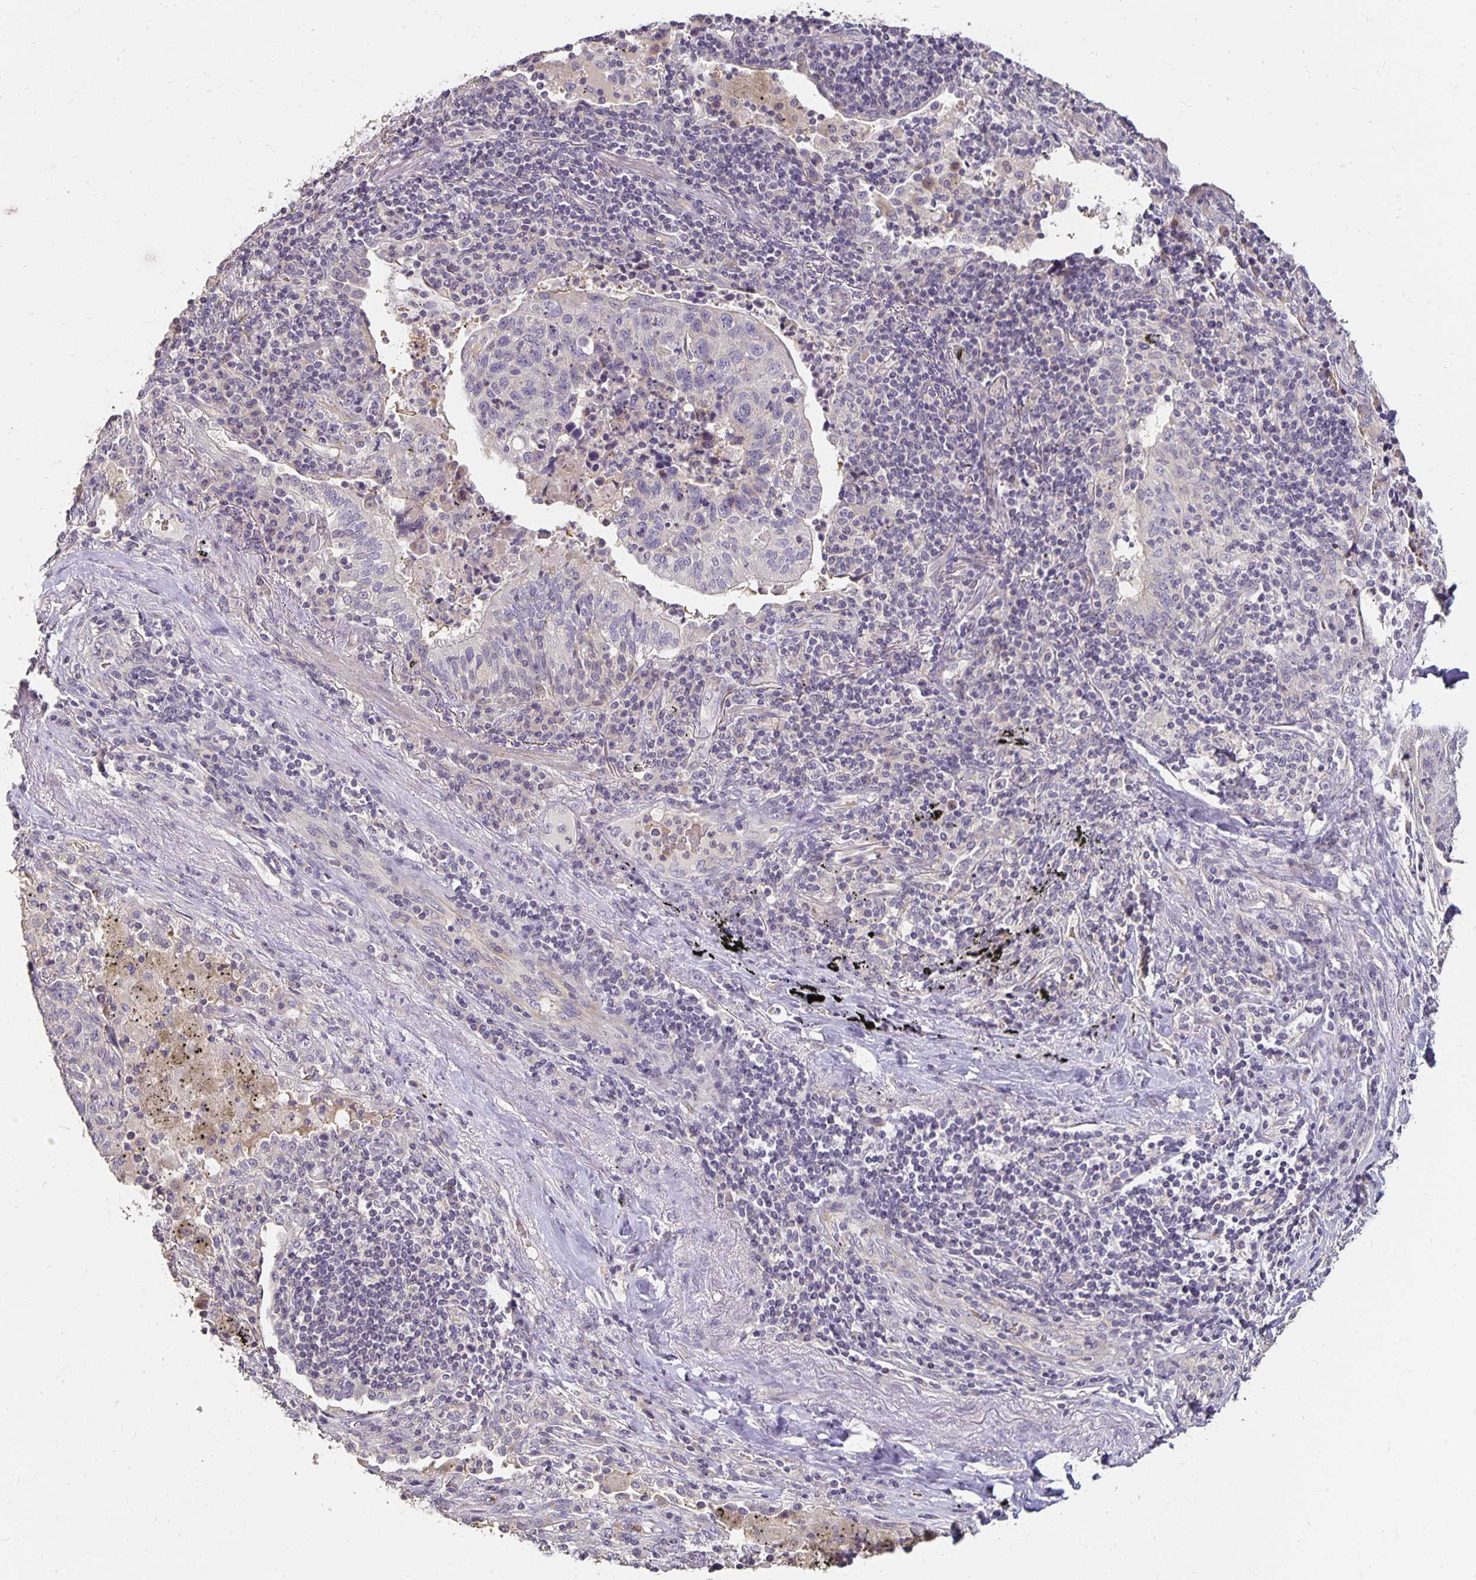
{"staining": {"intensity": "negative", "quantity": "none", "location": "none"}, "tissue": "lung cancer", "cell_type": "Tumor cells", "image_type": "cancer", "snomed": [{"axis": "morphology", "description": "Squamous cell carcinoma, NOS"}, {"axis": "topography", "description": "Lymph node"}, {"axis": "topography", "description": "Lung"}], "caption": "High magnification brightfield microscopy of lung squamous cell carcinoma stained with DAB (brown) and counterstained with hematoxylin (blue): tumor cells show no significant expression.", "gene": "CST6", "patient": {"sex": "male", "age": 61}}